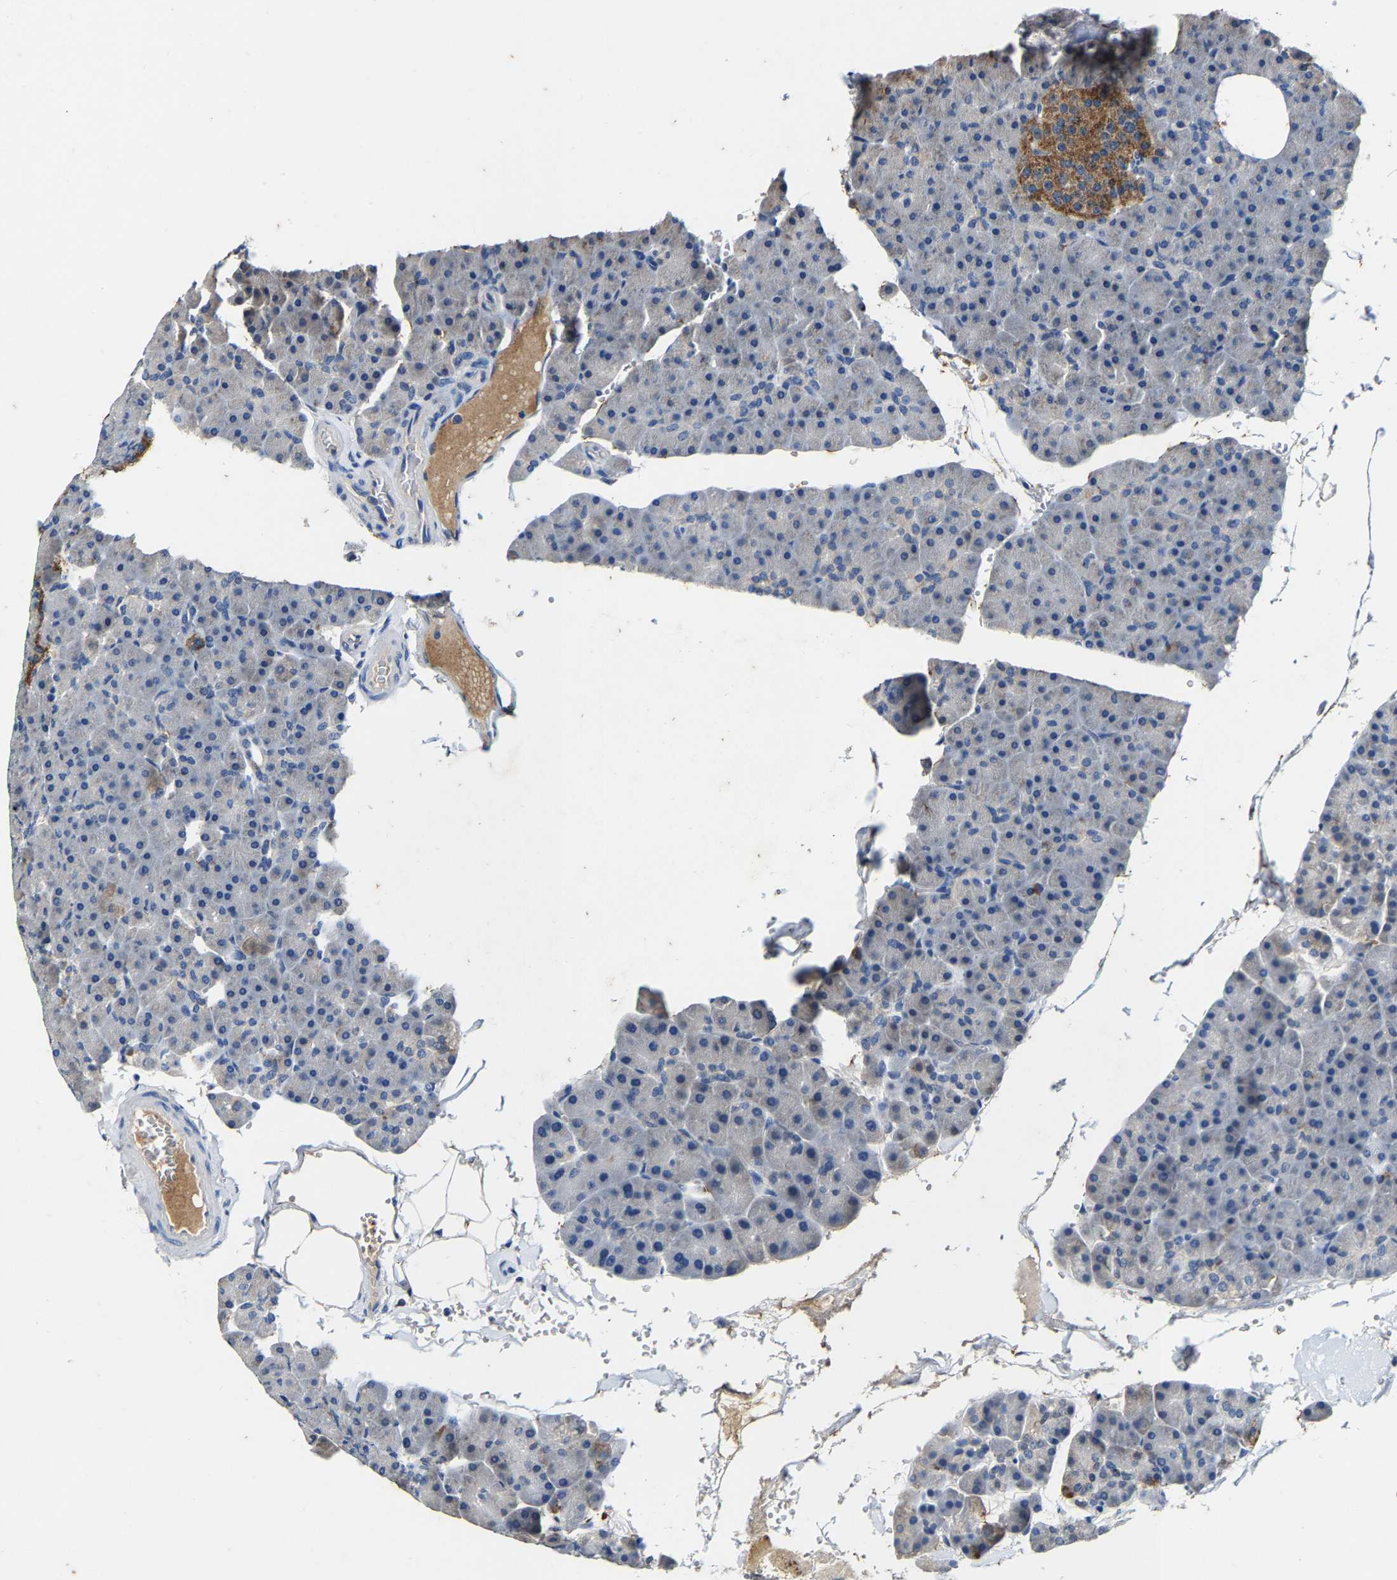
{"staining": {"intensity": "negative", "quantity": "none", "location": "none"}, "tissue": "pancreas", "cell_type": "Exocrine glandular cells", "image_type": "normal", "snomed": [{"axis": "morphology", "description": "Normal tissue, NOS"}, {"axis": "topography", "description": "Pancreas"}], "caption": "DAB (3,3'-diaminobenzidine) immunohistochemical staining of unremarkable human pancreas demonstrates no significant positivity in exocrine glandular cells. (Brightfield microscopy of DAB immunohistochemistry at high magnification).", "gene": "SLC25A25", "patient": {"sex": "male", "age": 35}}